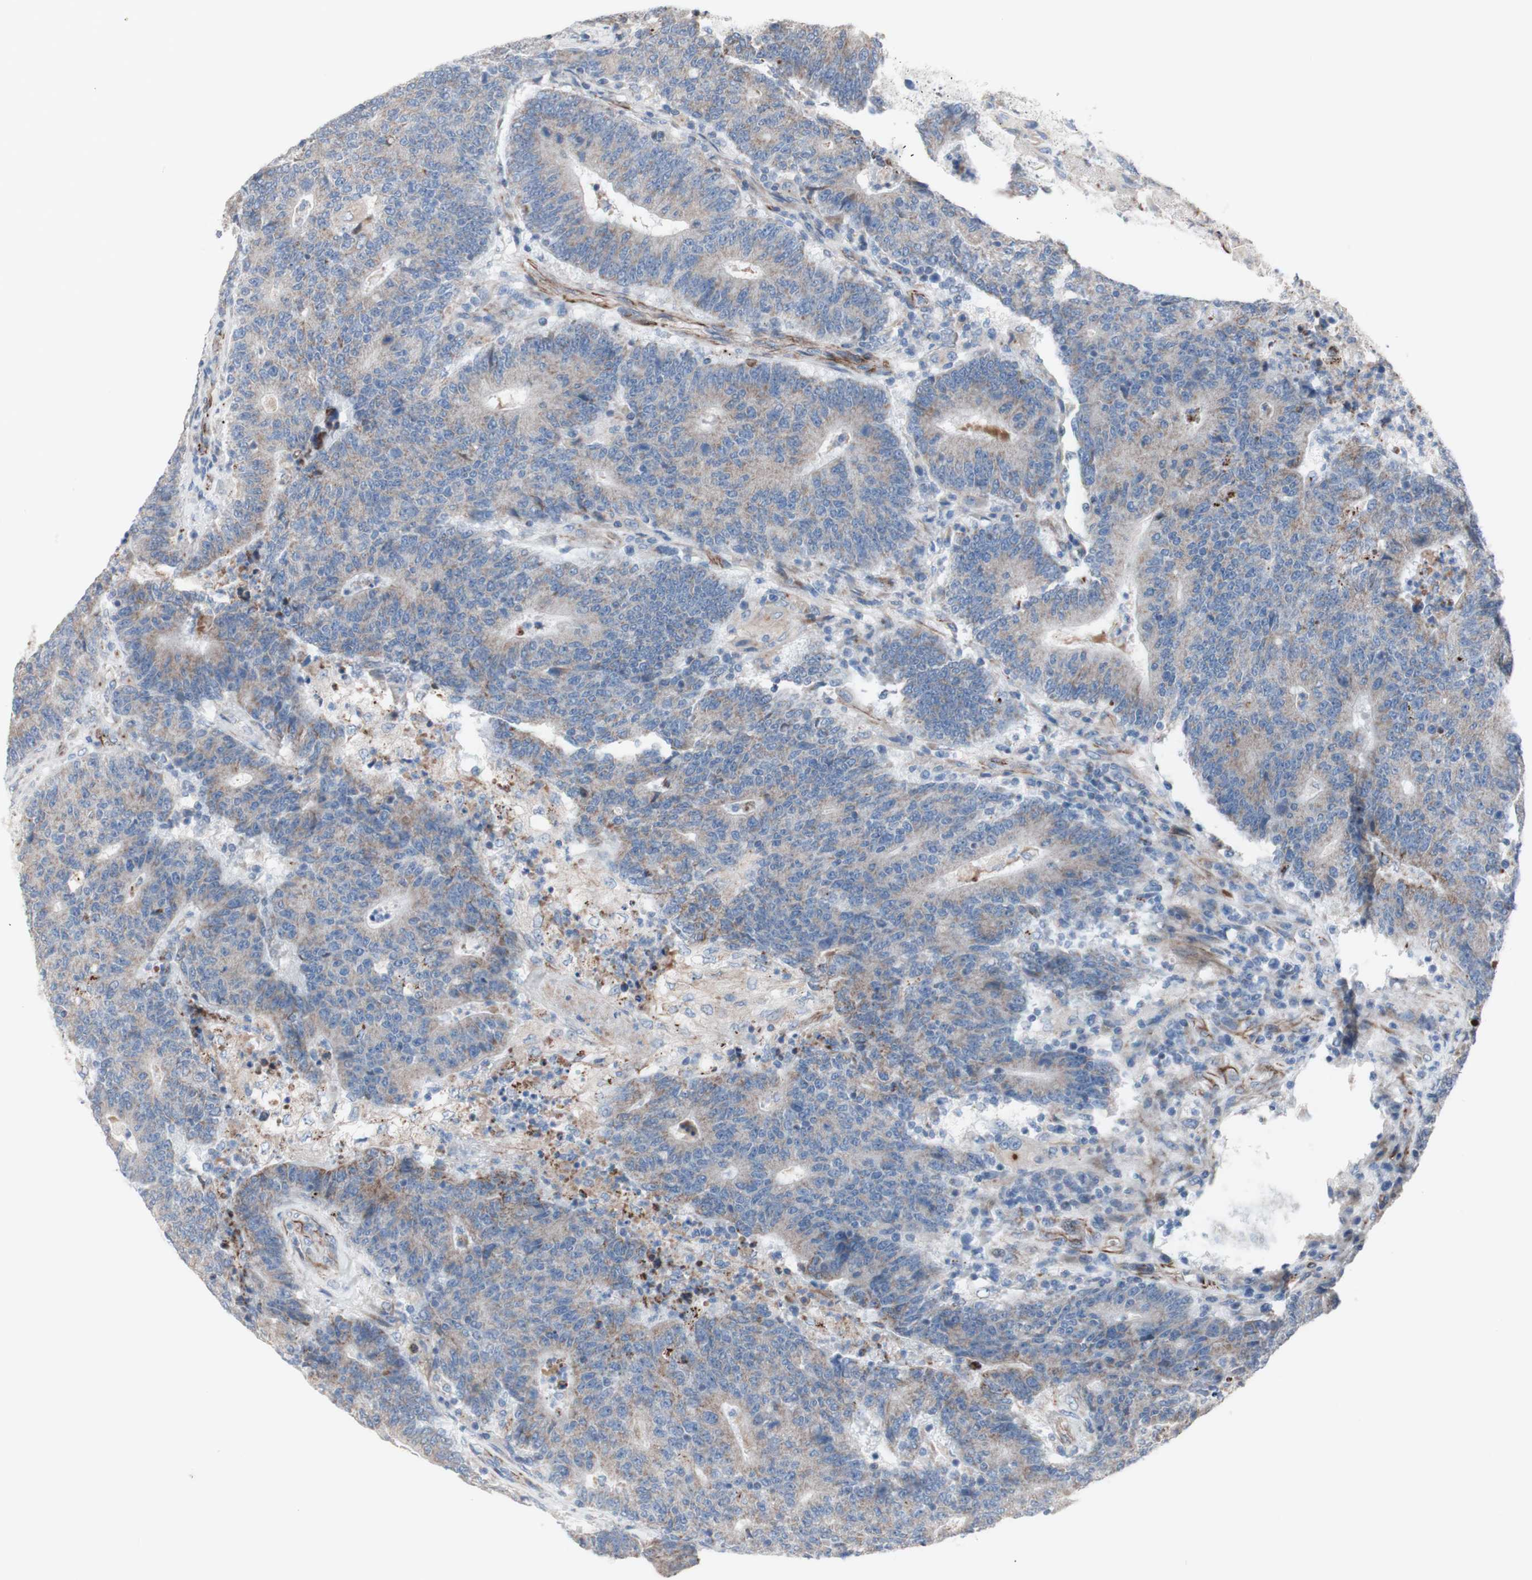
{"staining": {"intensity": "weak", "quantity": ">75%", "location": "cytoplasmic/membranous"}, "tissue": "colorectal cancer", "cell_type": "Tumor cells", "image_type": "cancer", "snomed": [{"axis": "morphology", "description": "Normal tissue, NOS"}, {"axis": "morphology", "description": "Adenocarcinoma, NOS"}, {"axis": "topography", "description": "Colon"}], "caption": "About >75% of tumor cells in adenocarcinoma (colorectal) demonstrate weak cytoplasmic/membranous protein staining as visualized by brown immunohistochemical staining.", "gene": "AGPAT5", "patient": {"sex": "female", "age": 75}}